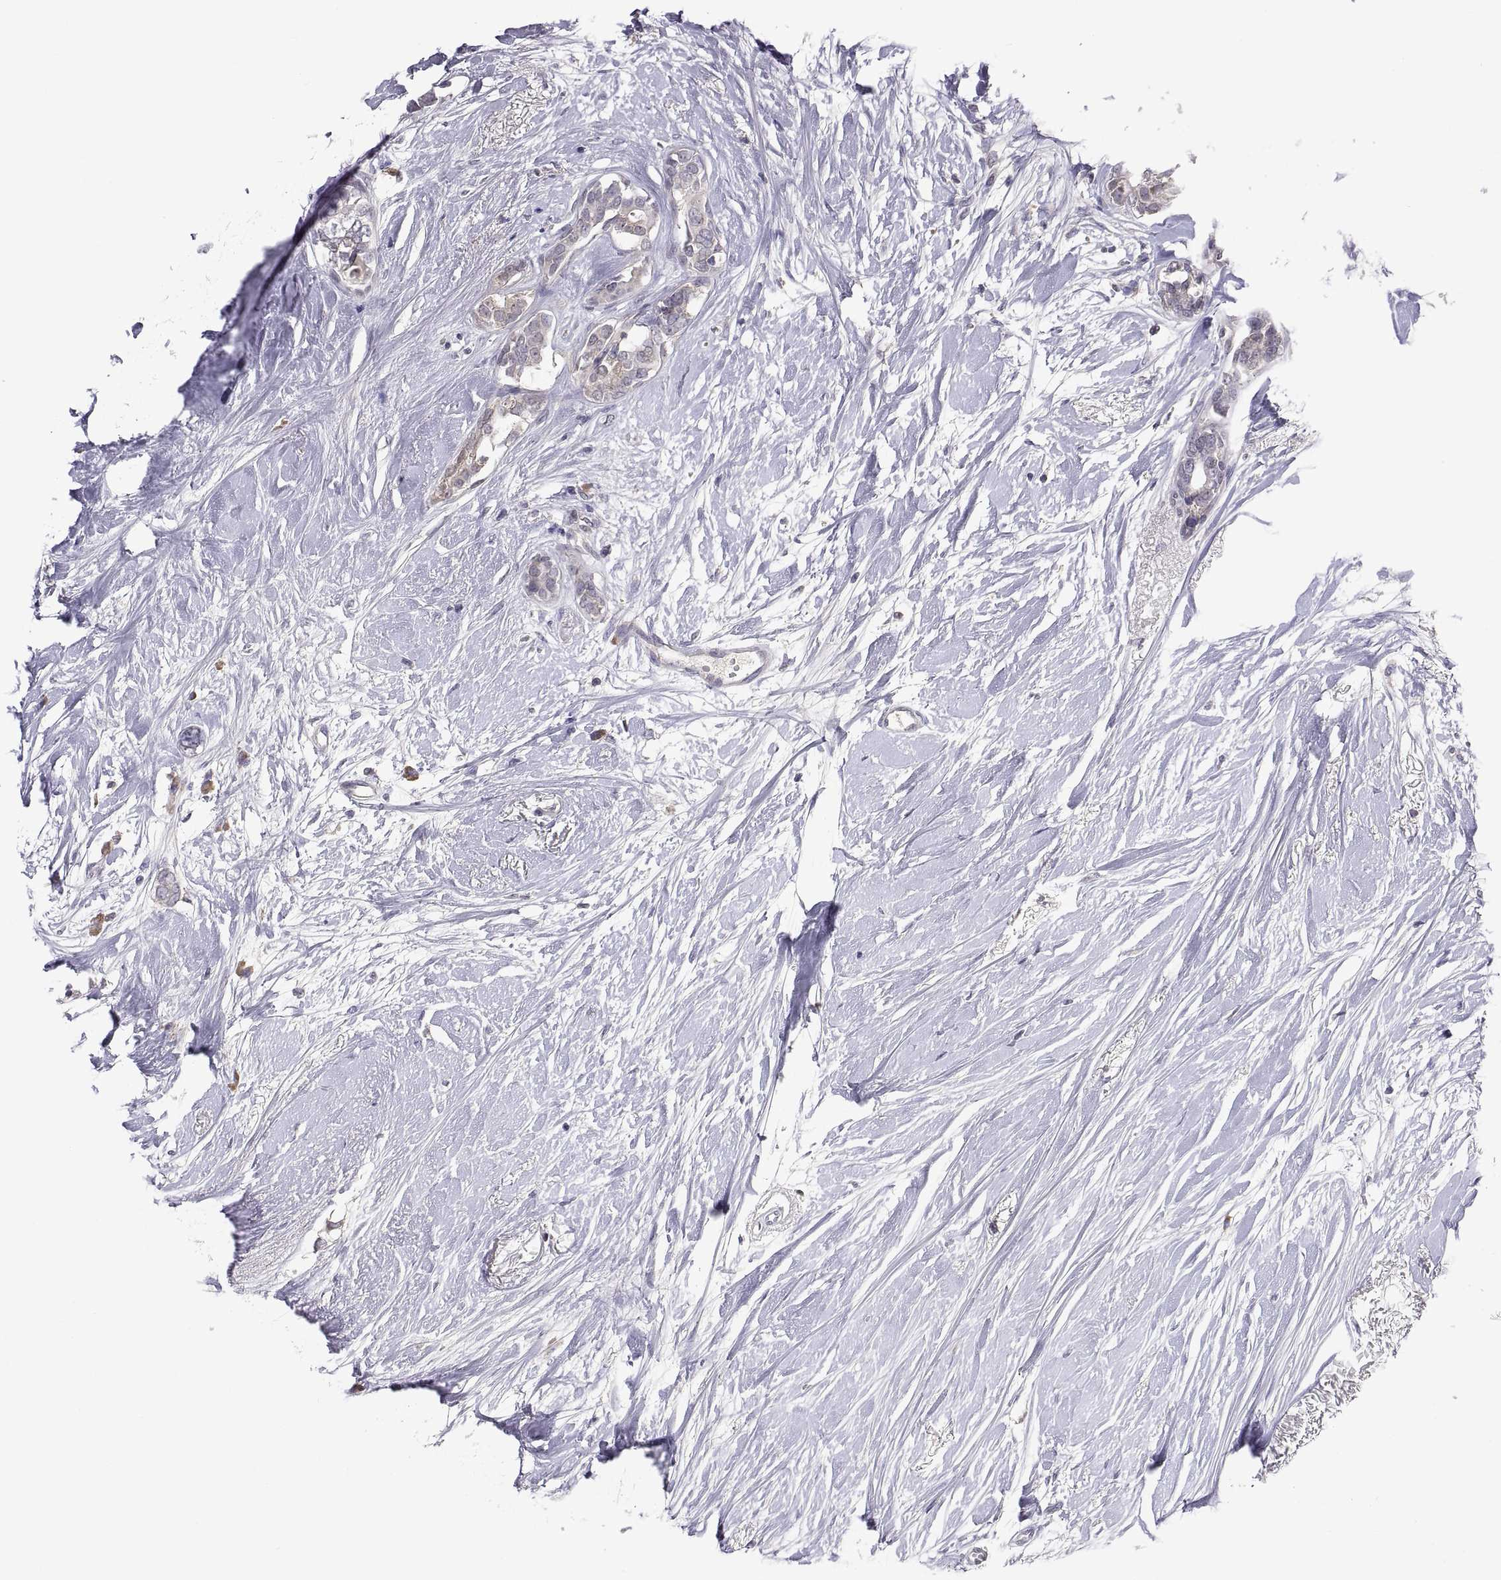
{"staining": {"intensity": "weak", "quantity": "<25%", "location": "cytoplasmic/membranous"}, "tissue": "breast cancer", "cell_type": "Tumor cells", "image_type": "cancer", "snomed": [{"axis": "morphology", "description": "Duct carcinoma"}, {"axis": "topography", "description": "Breast"}], "caption": "Invasive ductal carcinoma (breast) was stained to show a protein in brown. There is no significant positivity in tumor cells.", "gene": "PKP1", "patient": {"sex": "female", "age": 40}}